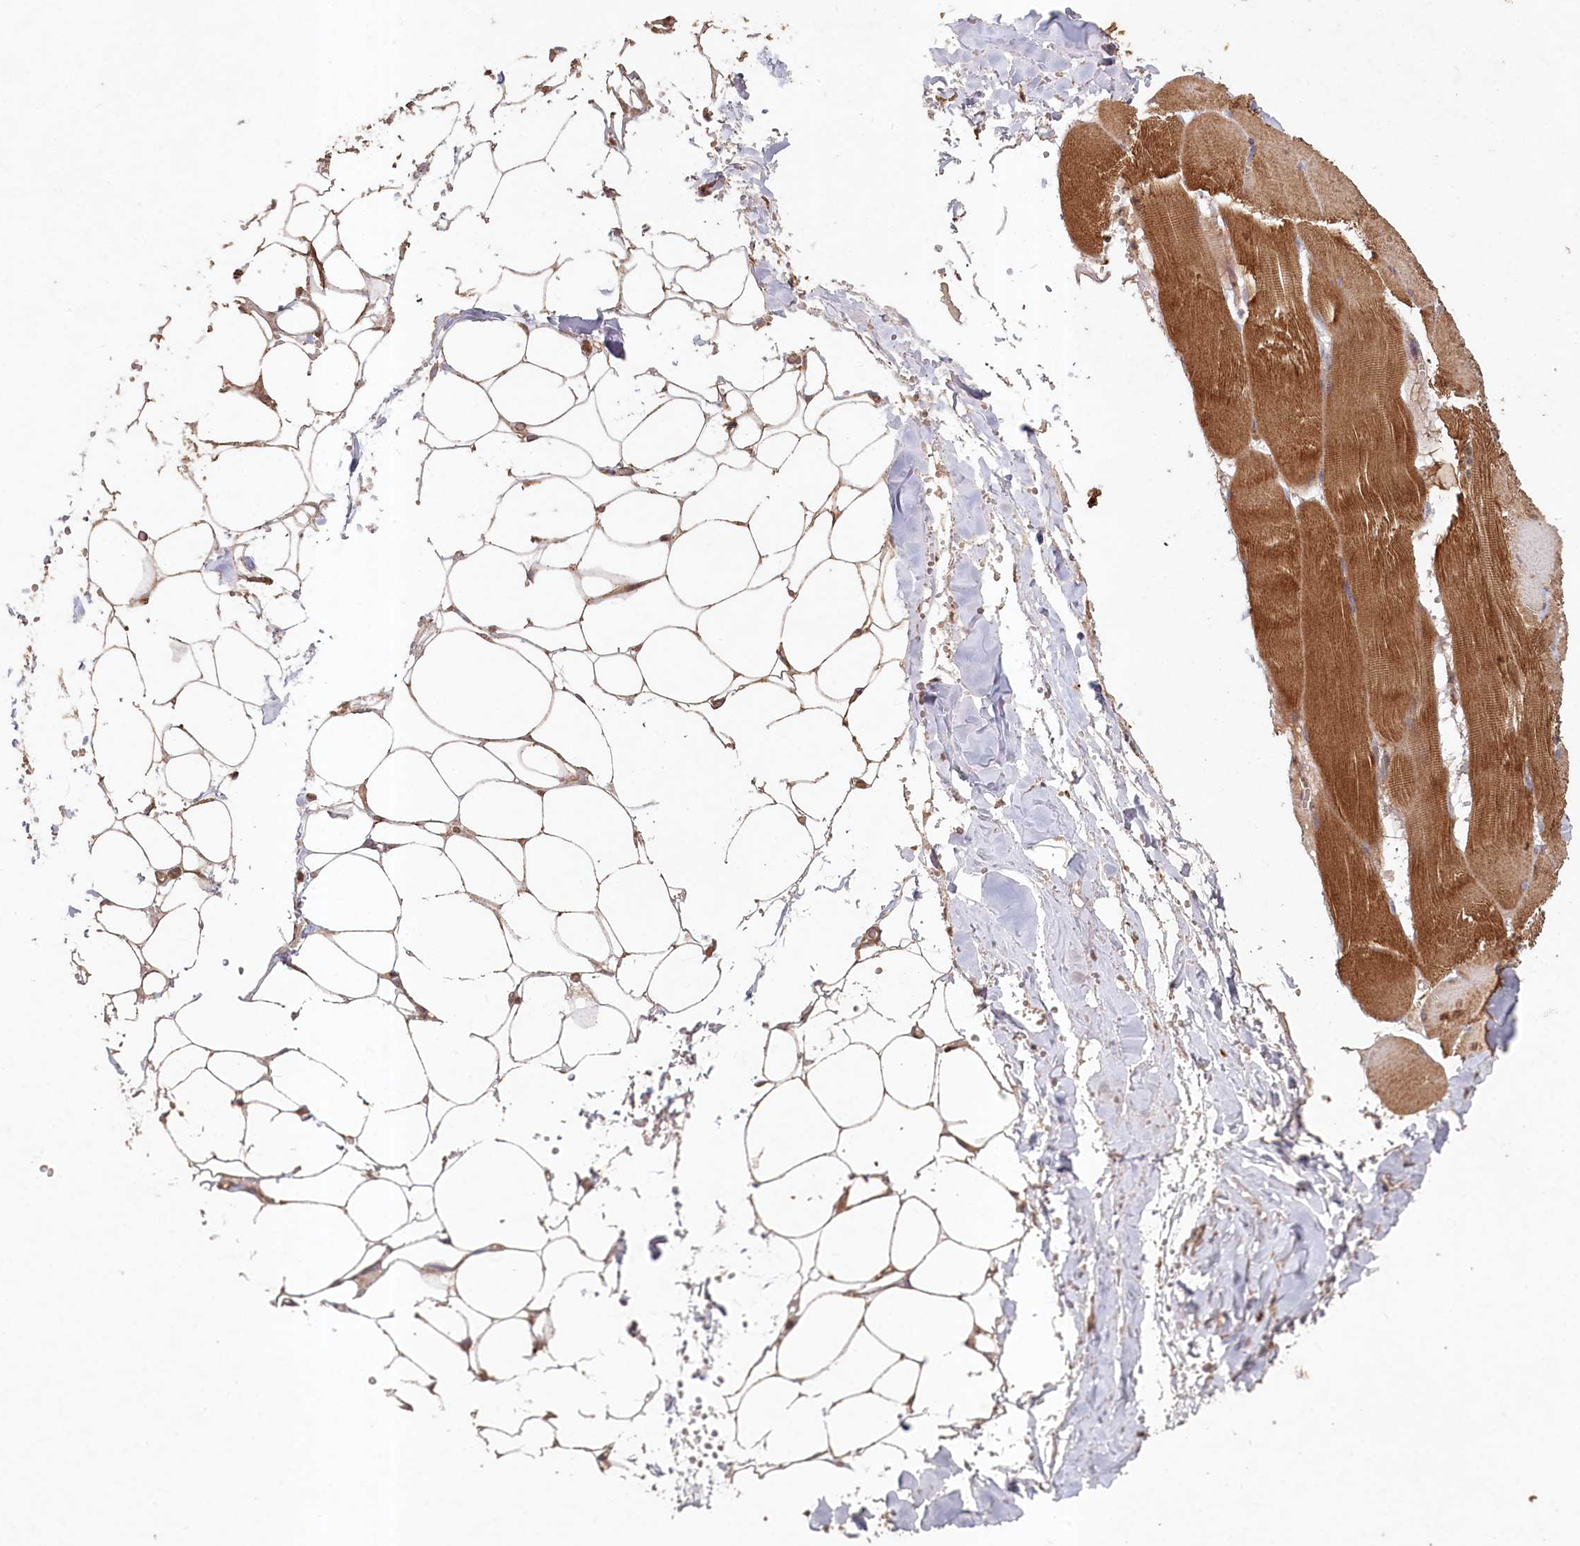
{"staining": {"intensity": "moderate", "quantity": ">75%", "location": "cytoplasmic/membranous"}, "tissue": "adipose tissue", "cell_type": "Adipocytes", "image_type": "normal", "snomed": [{"axis": "morphology", "description": "Normal tissue, NOS"}, {"axis": "topography", "description": "Skeletal muscle"}, {"axis": "topography", "description": "Peripheral nerve tissue"}], "caption": "Brown immunohistochemical staining in benign adipose tissue displays moderate cytoplasmic/membranous positivity in about >75% of adipocytes. Immunohistochemistry (ihc) stains the protein in brown and the nuclei are stained blue.", "gene": "HAL", "patient": {"sex": "female", "age": 55}}